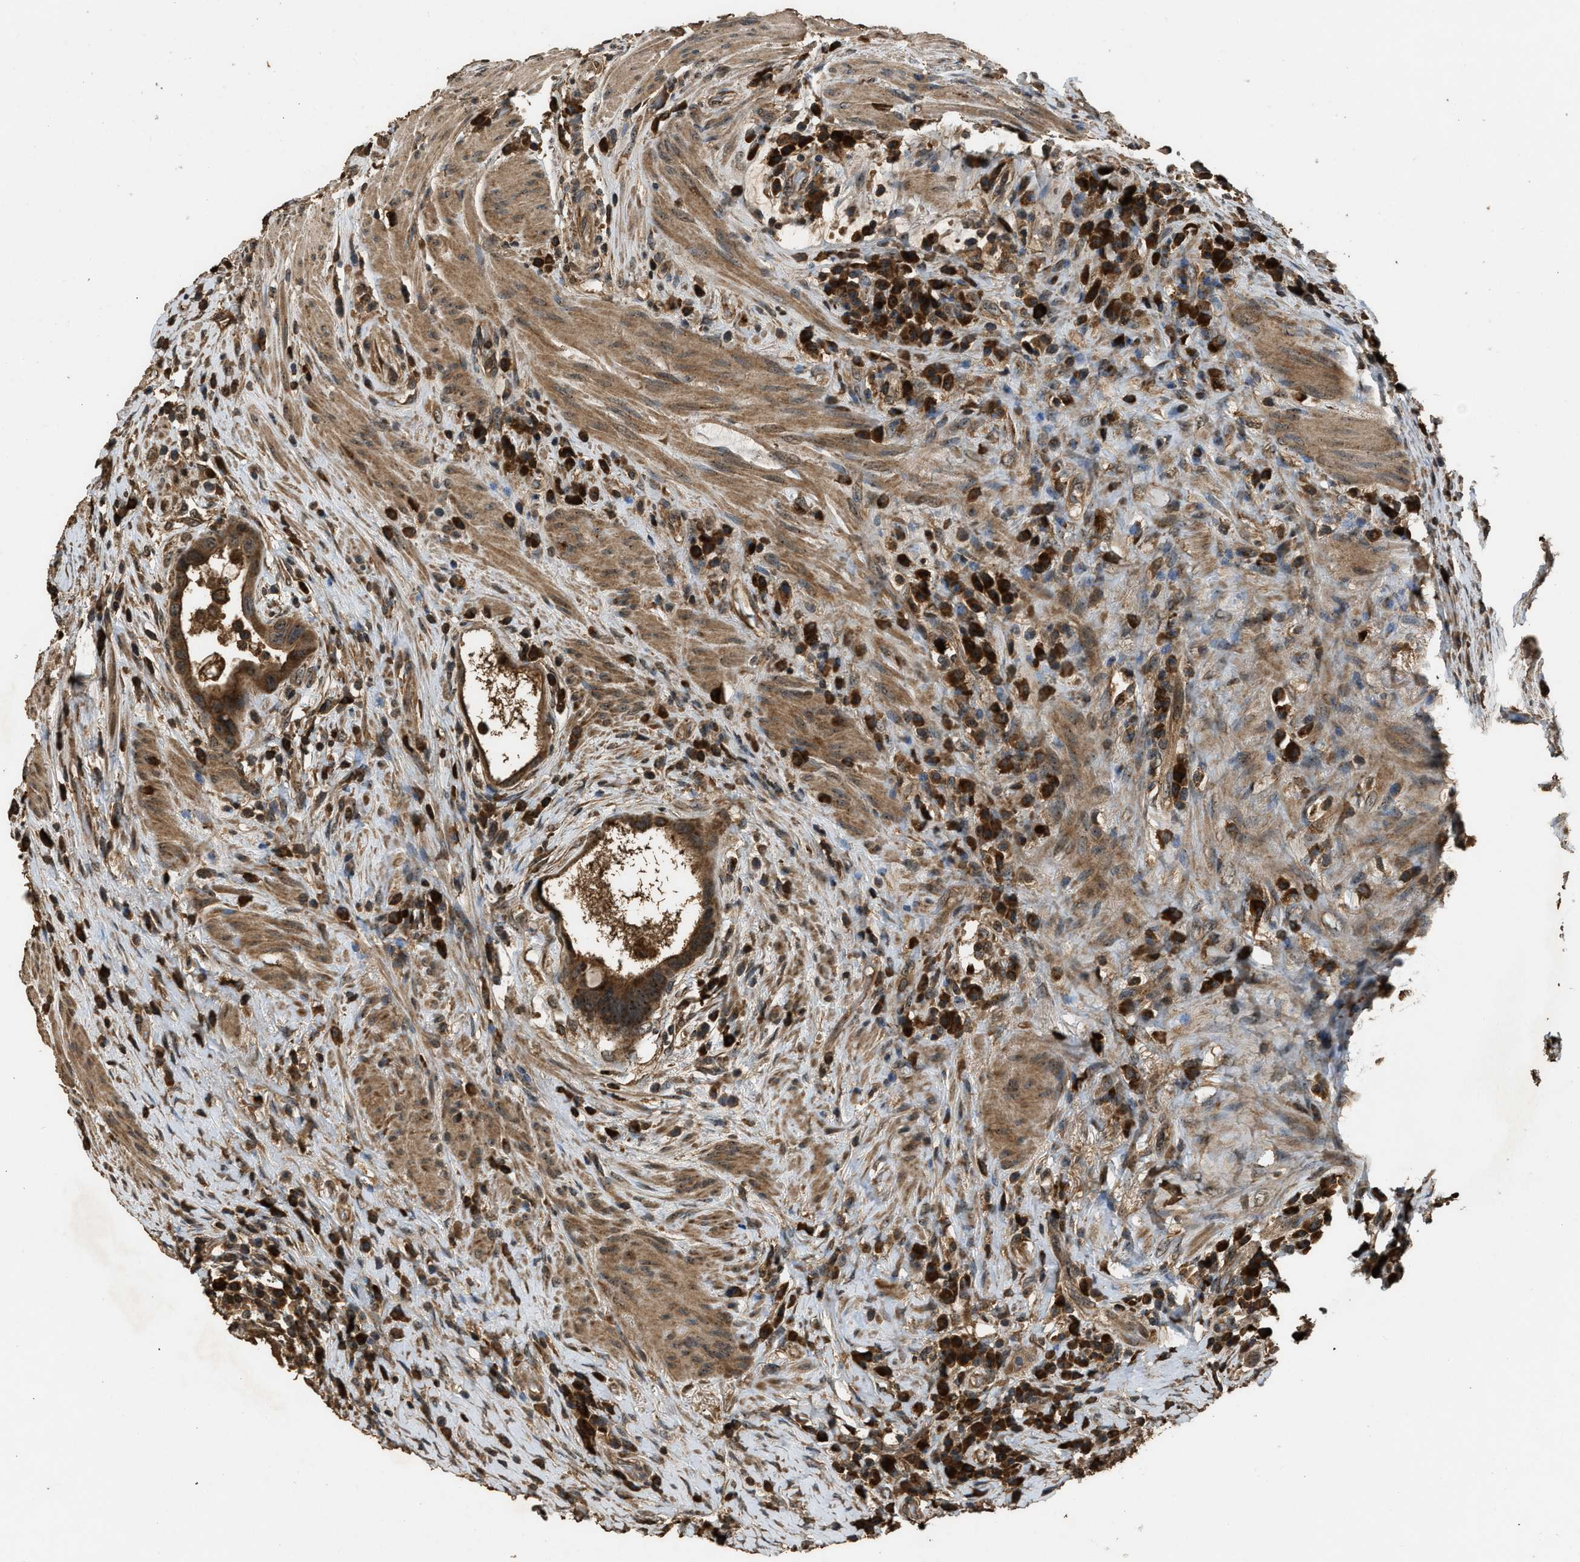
{"staining": {"intensity": "moderate", "quantity": ">75%", "location": "cytoplasmic/membranous,nuclear"}, "tissue": "colorectal cancer", "cell_type": "Tumor cells", "image_type": "cancer", "snomed": [{"axis": "morphology", "description": "Adenocarcinoma, NOS"}, {"axis": "topography", "description": "Rectum"}], "caption": "Immunohistochemical staining of colorectal adenocarcinoma reveals moderate cytoplasmic/membranous and nuclear protein staining in about >75% of tumor cells.", "gene": "DENND6B", "patient": {"sex": "female", "age": 89}}